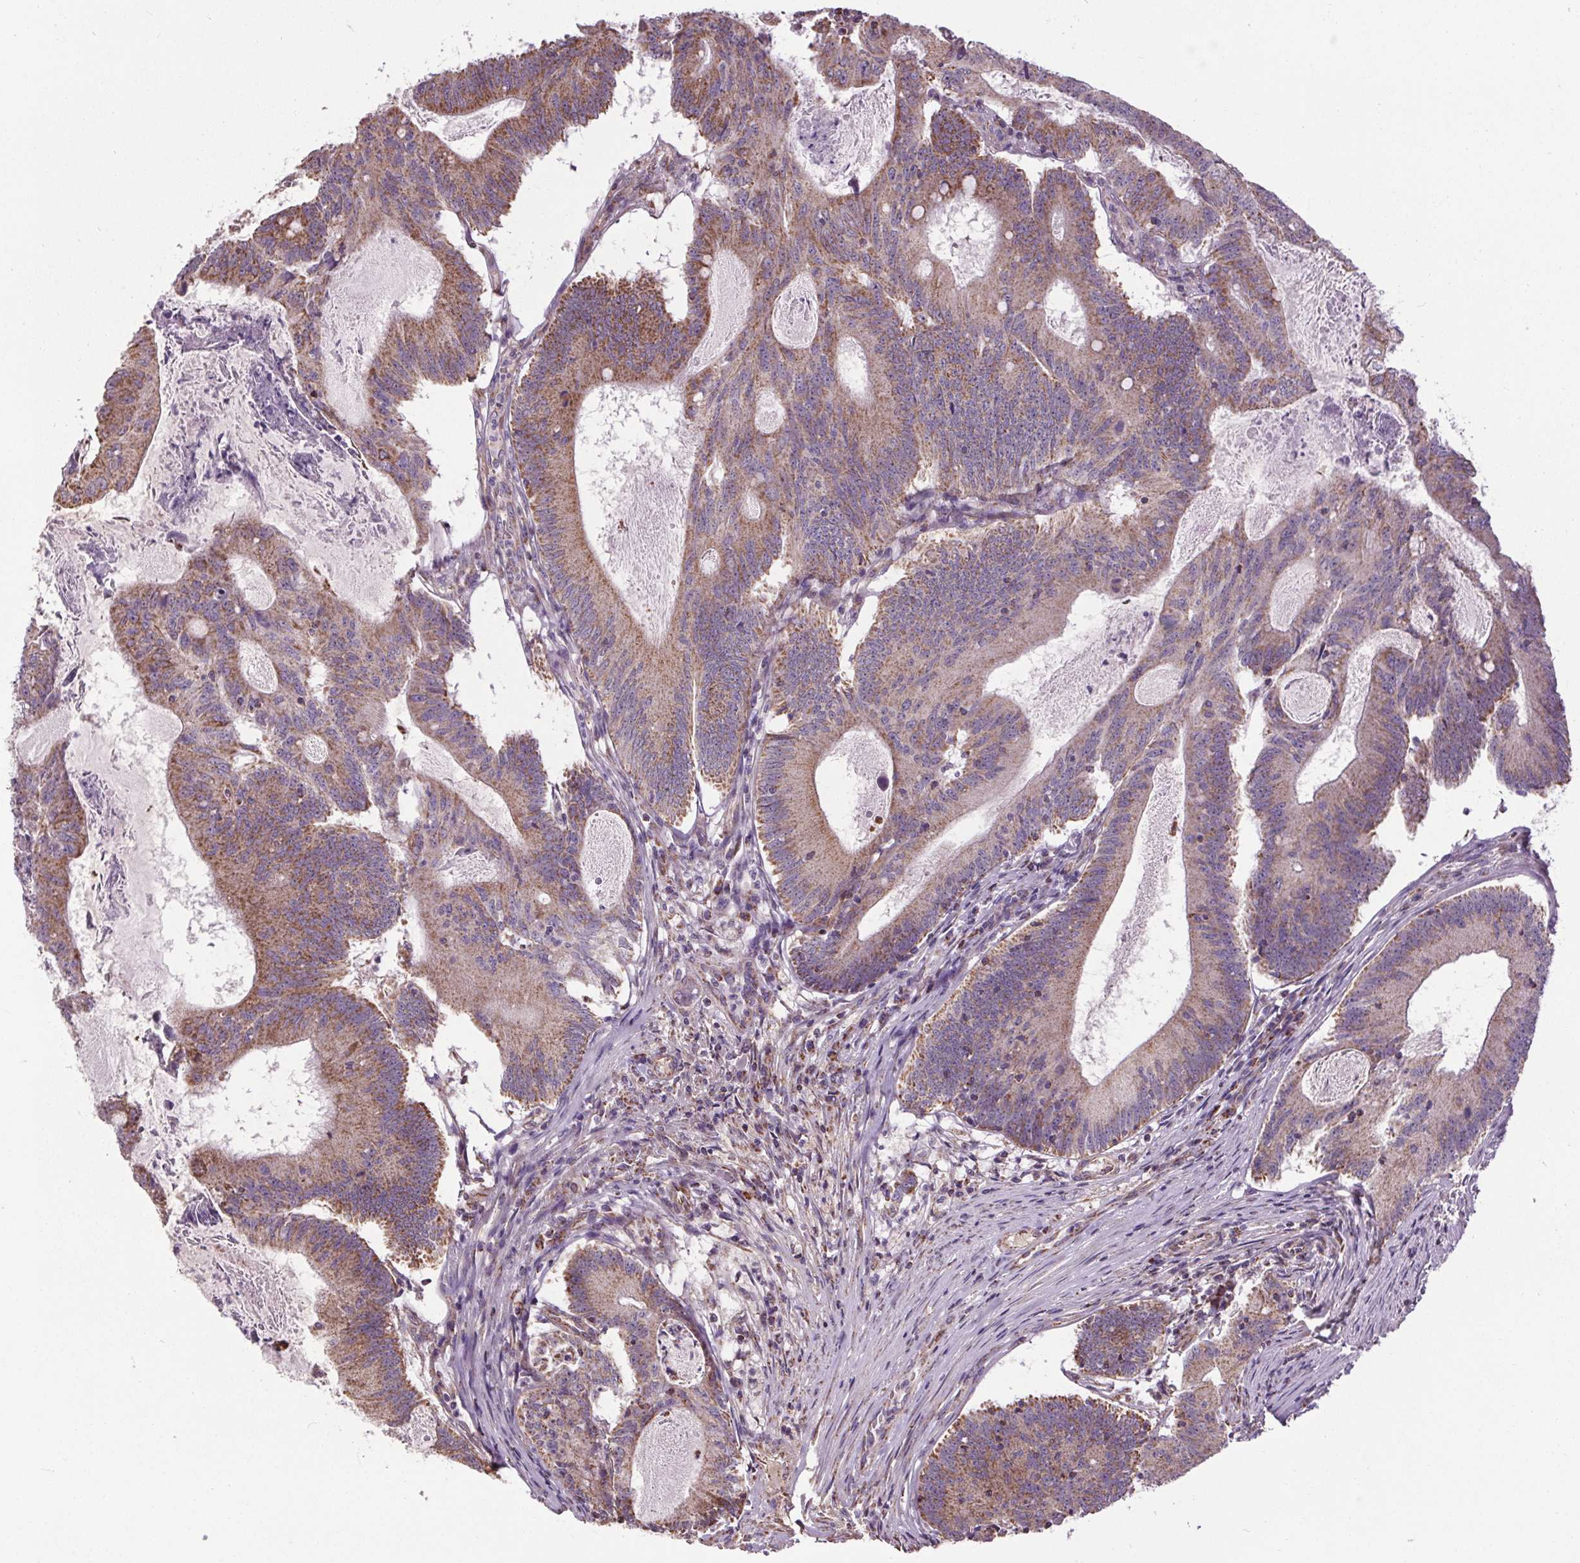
{"staining": {"intensity": "moderate", "quantity": ">75%", "location": "cytoplasmic/membranous"}, "tissue": "colorectal cancer", "cell_type": "Tumor cells", "image_type": "cancer", "snomed": [{"axis": "morphology", "description": "Adenocarcinoma, NOS"}, {"axis": "topography", "description": "Colon"}], "caption": "Protein positivity by immunohistochemistry displays moderate cytoplasmic/membranous positivity in approximately >75% of tumor cells in colorectal adenocarcinoma. The protein of interest is shown in brown color, while the nuclei are stained blue.", "gene": "ZNF548", "patient": {"sex": "female", "age": 70}}